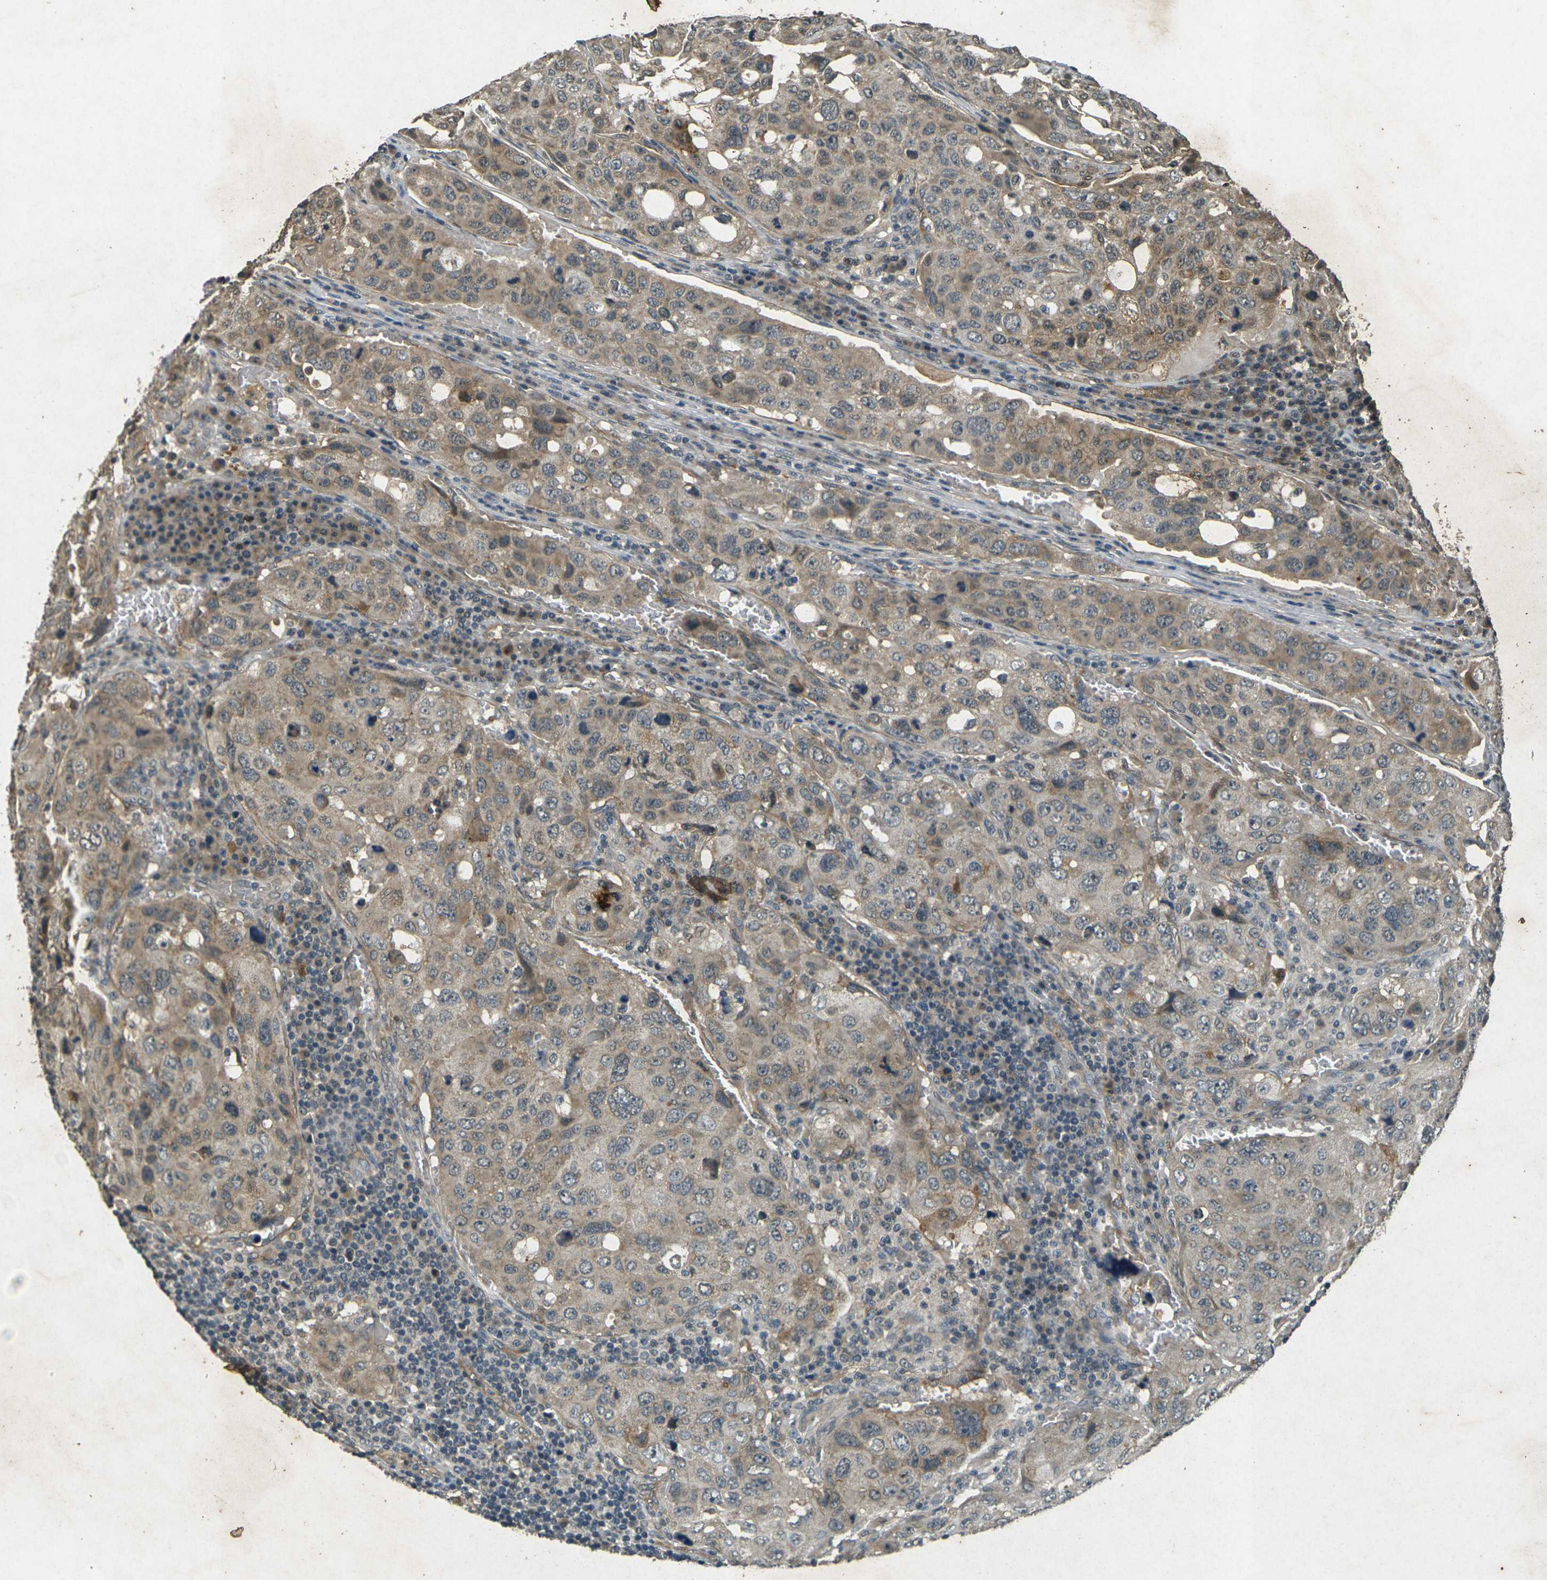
{"staining": {"intensity": "weak", "quantity": ">75%", "location": "cytoplasmic/membranous"}, "tissue": "urothelial cancer", "cell_type": "Tumor cells", "image_type": "cancer", "snomed": [{"axis": "morphology", "description": "Urothelial carcinoma, High grade"}, {"axis": "topography", "description": "Lymph node"}, {"axis": "topography", "description": "Urinary bladder"}], "caption": "This is a photomicrograph of IHC staining of urothelial carcinoma (high-grade), which shows weak staining in the cytoplasmic/membranous of tumor cells.", "gene": "PDE2A", "patient": {"sex": "male", "age": 51}}